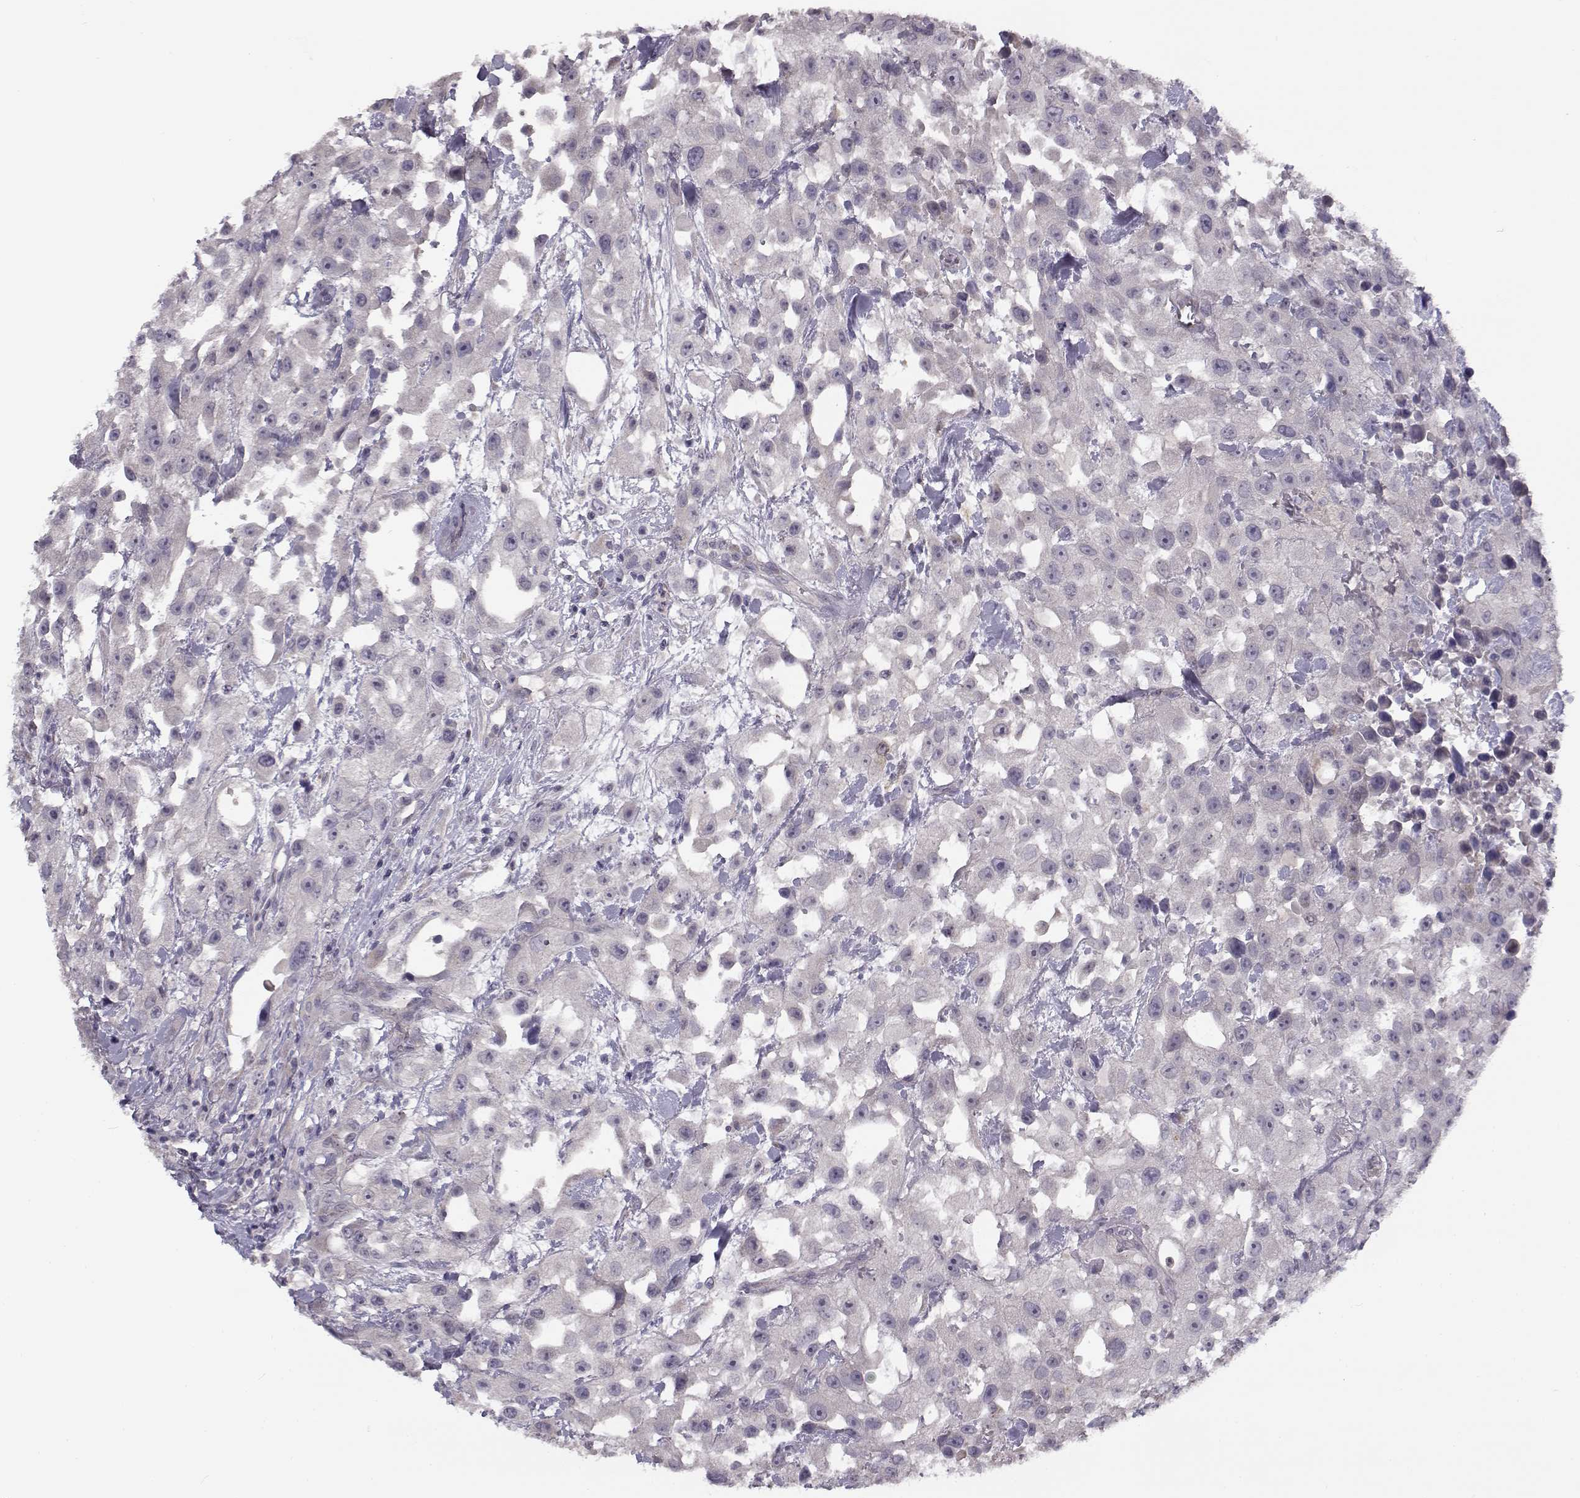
{"staining": {"intensity": "negative", "quantity": "none", "location": "none"}, "tissue": "urothelial cancer", "cell_type": "Tumor cells", "image_type": "cancer", "snomed": [{"axis": "morphology", "description": "Urothelial carcinoma, High grade"}, {"axis": "topography", "description": "Urinary bladder"}], "caption": "A high-resolution histopathology image shows immunohistochemistry staining of urothelial carcinoma (high-grade), which exhibits no significant expression in tumor cells.", "gene": "TMEM145", "patient": {"sex": "male", "age": 79}}